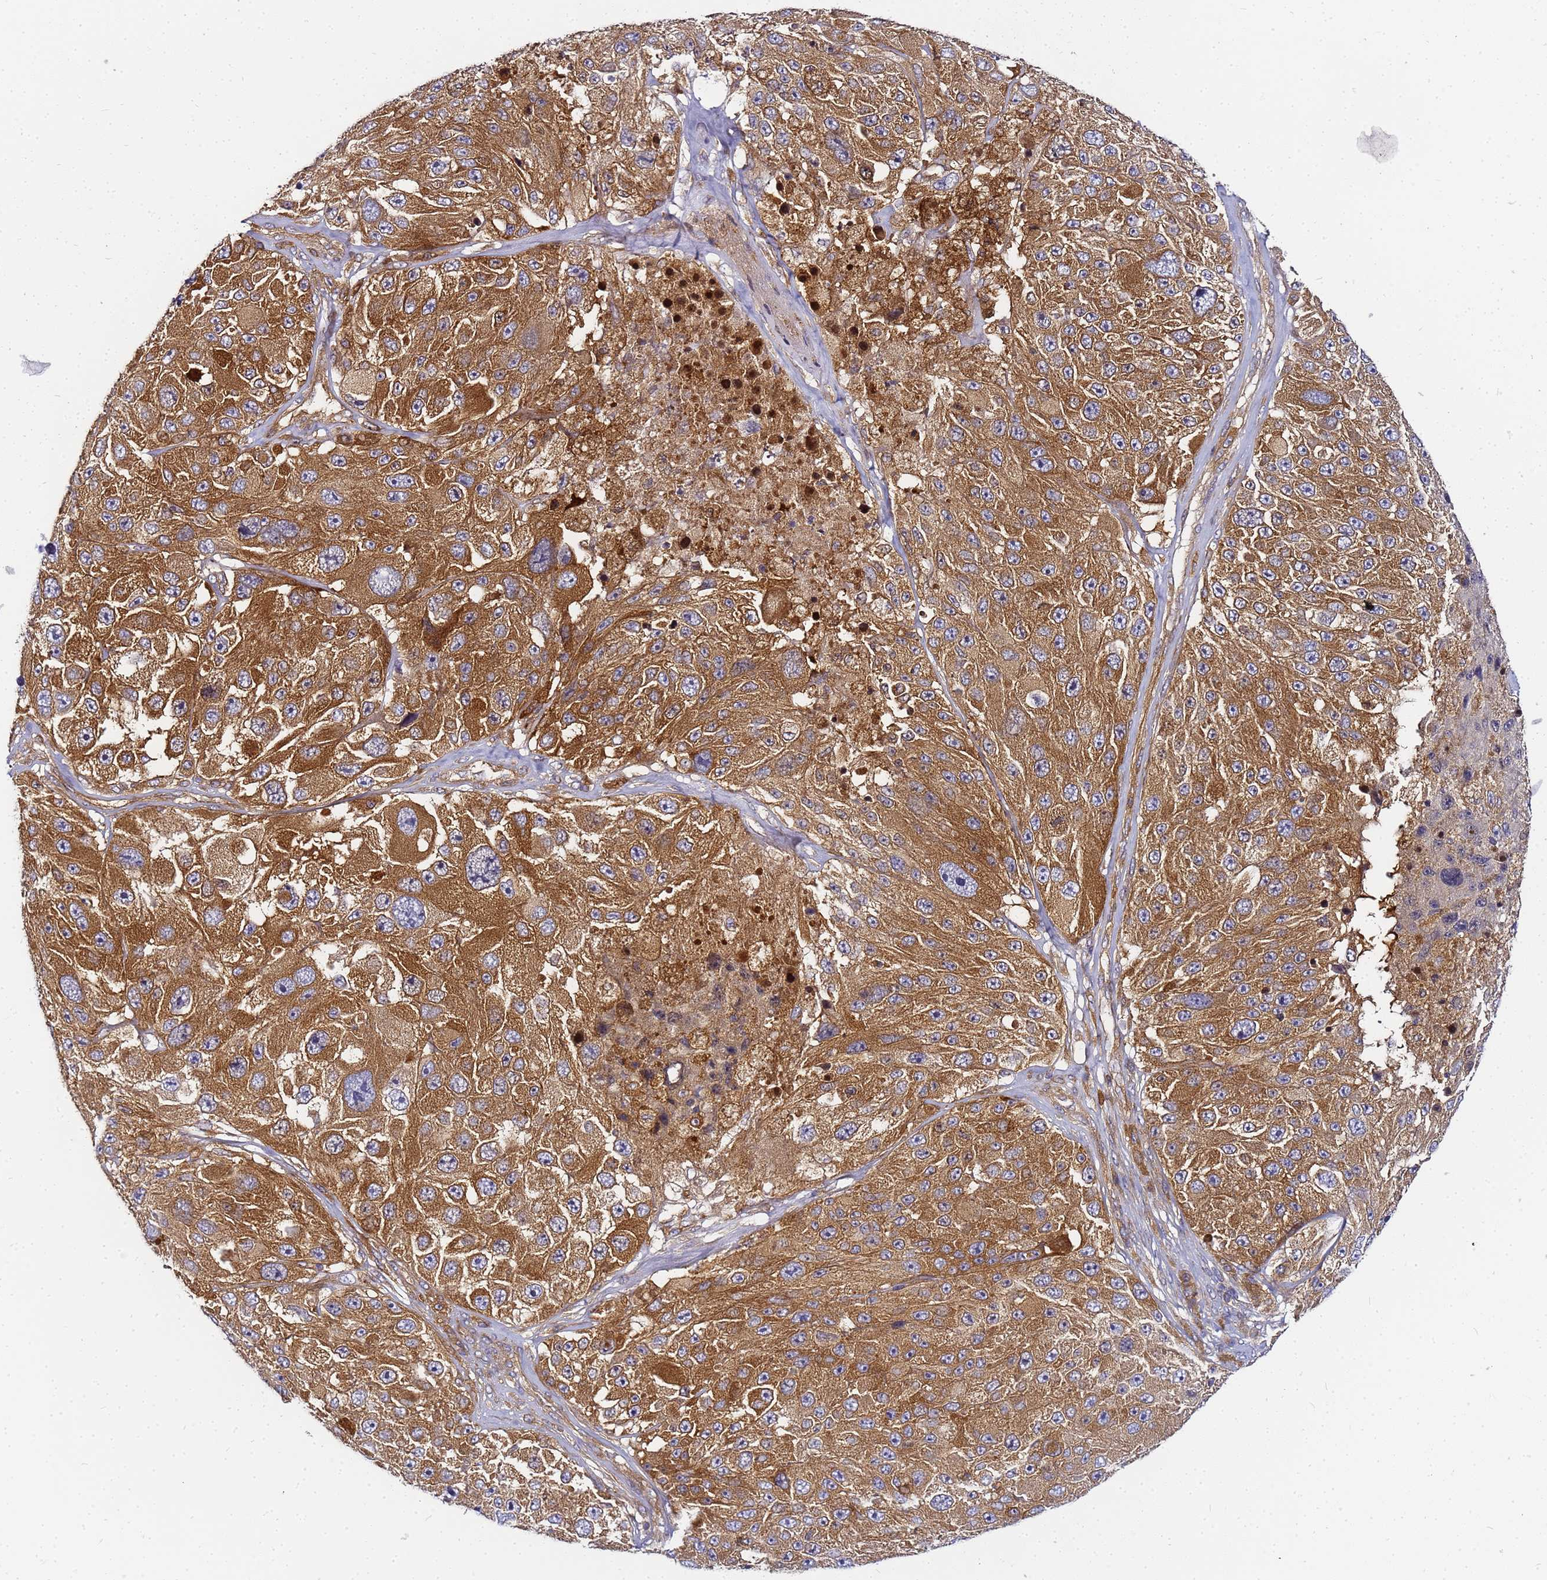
{"staining": {"intensity": "strong", "quantity": ">75%", "location": "cytoplasmic/membranous"}, "tissue": "melanoma", "cell_type": "Tumor cells", "image_type": "cancer", "snomed": [{"axis": "morphology", "description": "Malignant melanoma, Metastatic site"}, {"axis": "topography", "description": "Lymph node"}], "caption": "An image of human melanoma stained for a protein exhibits strong cytoplasmic/membranous brown staining in tumor cells.", "gene": "CHM", "patient": {"sex": "male", "age": 62}}